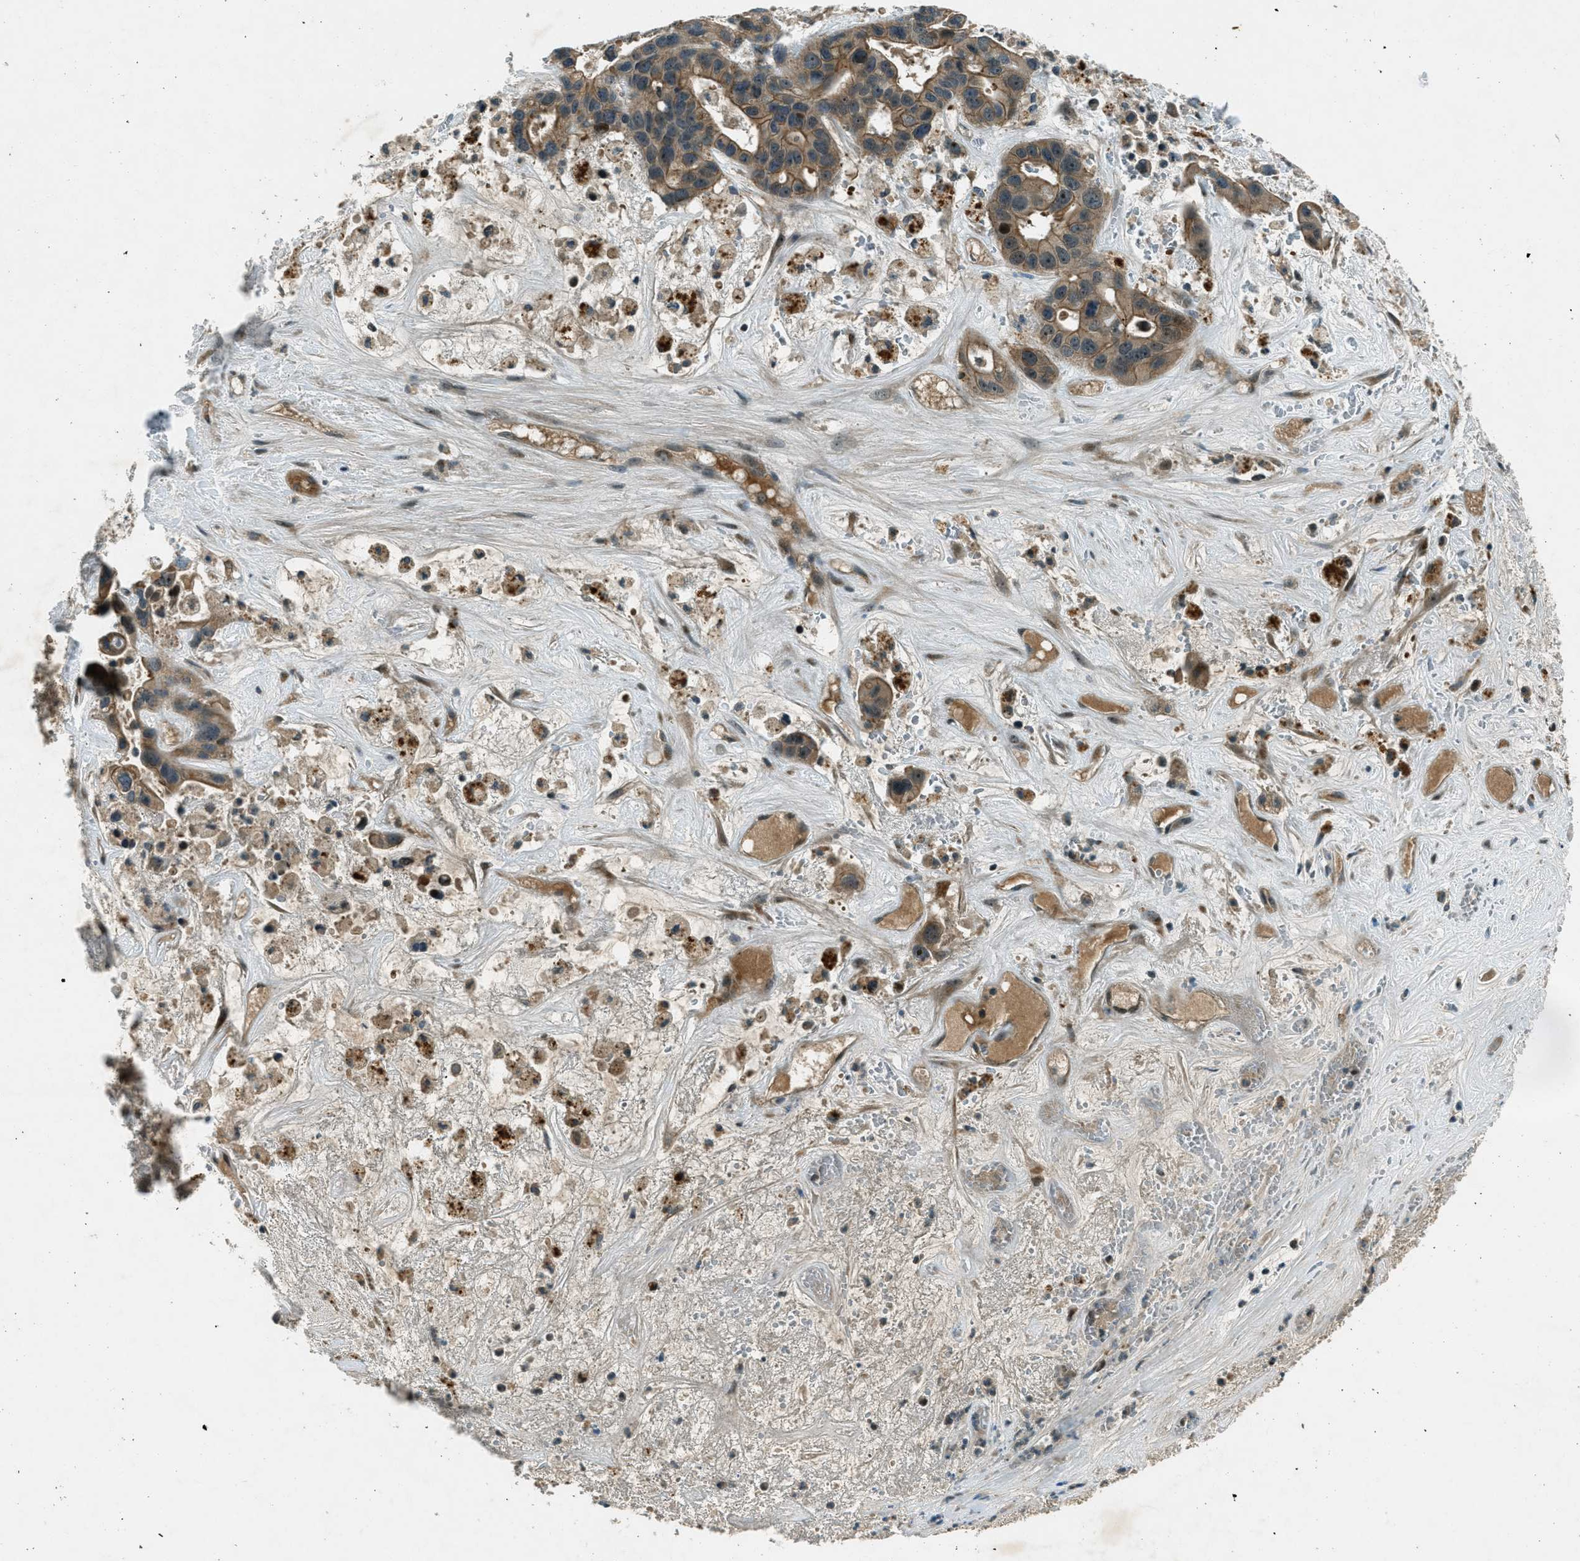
{"staining": {"intensity": "moderate", "quantity": ">75%", "location": "cytoplasmic/membranous"}, "tissue": "liver cancer", "cell_type": "Tumor cells", "image_type": "cancer", "snomed": [{"axis": "morphology", "description": "Cholangiocarcinoma"}, {"axis": "topography", "description": "Liver"}], "caption": "Human liver cholangiocarcinoma stained with a protein marker reveals moderate staining in tumor cells.", "gene": "STK11", "patient": {"sex": "female", "age": 65}}